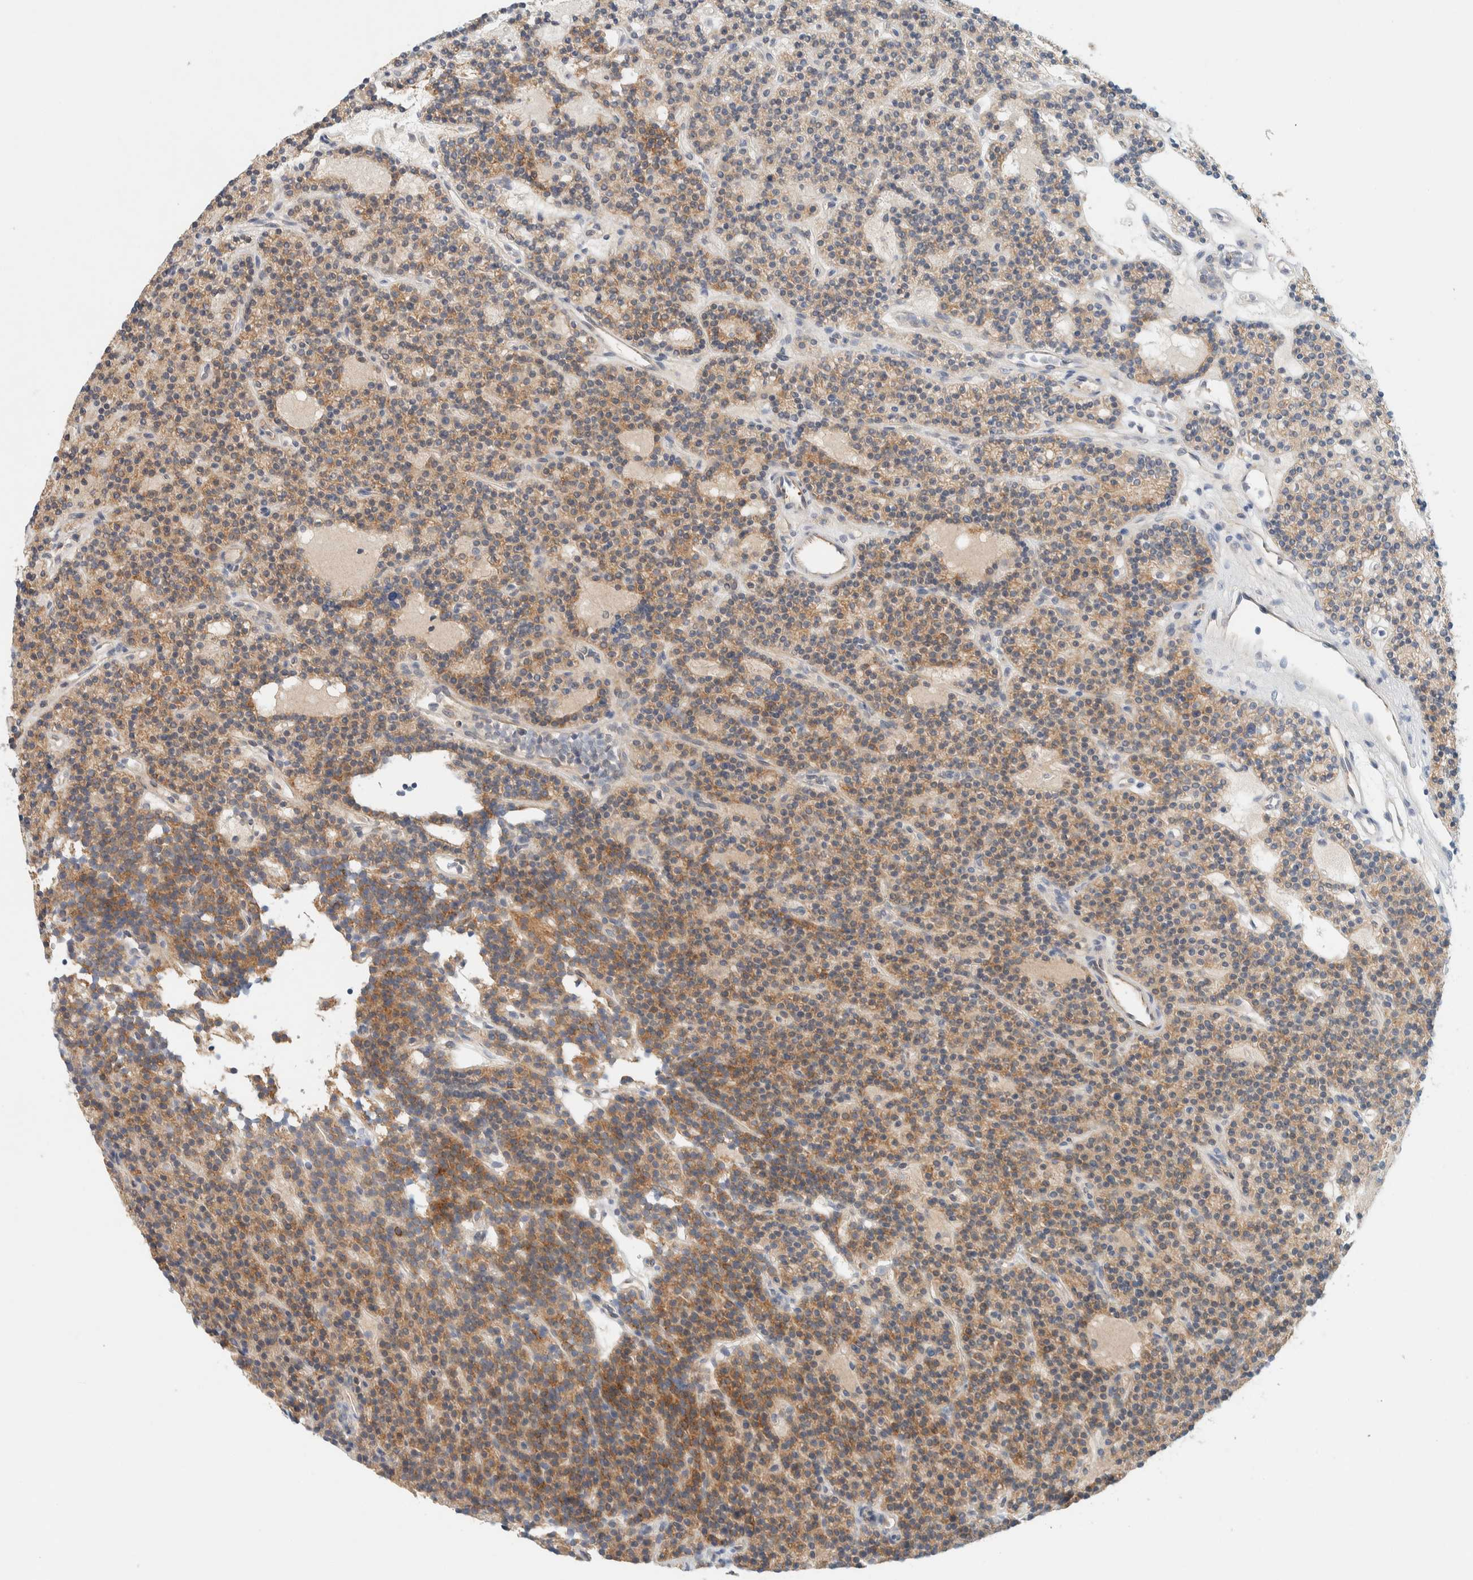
{"staining": {"intensity": "moderate", "quantity": ">75%", "location": "cytoplasmic/membranous"}, "tissue": "parathyroid gland", "cell_type": "Glandular cells", "image_type": "normal", "snomed": [{"axis": "morphology", "description": "Normal tissue, NOS"}, {"axis": "topography", "description": "Parathyroid gland"}], "caption": "Normal parathyroid gland displays moderate cytoplasmic/membranous expression in about >75% of glandular cells, visualized by immunohistochemistry. (IHC, brightfield microscopy, high magnification).", "gene": "SUMF2", "patient": {"sex": "male", "age": 75}}